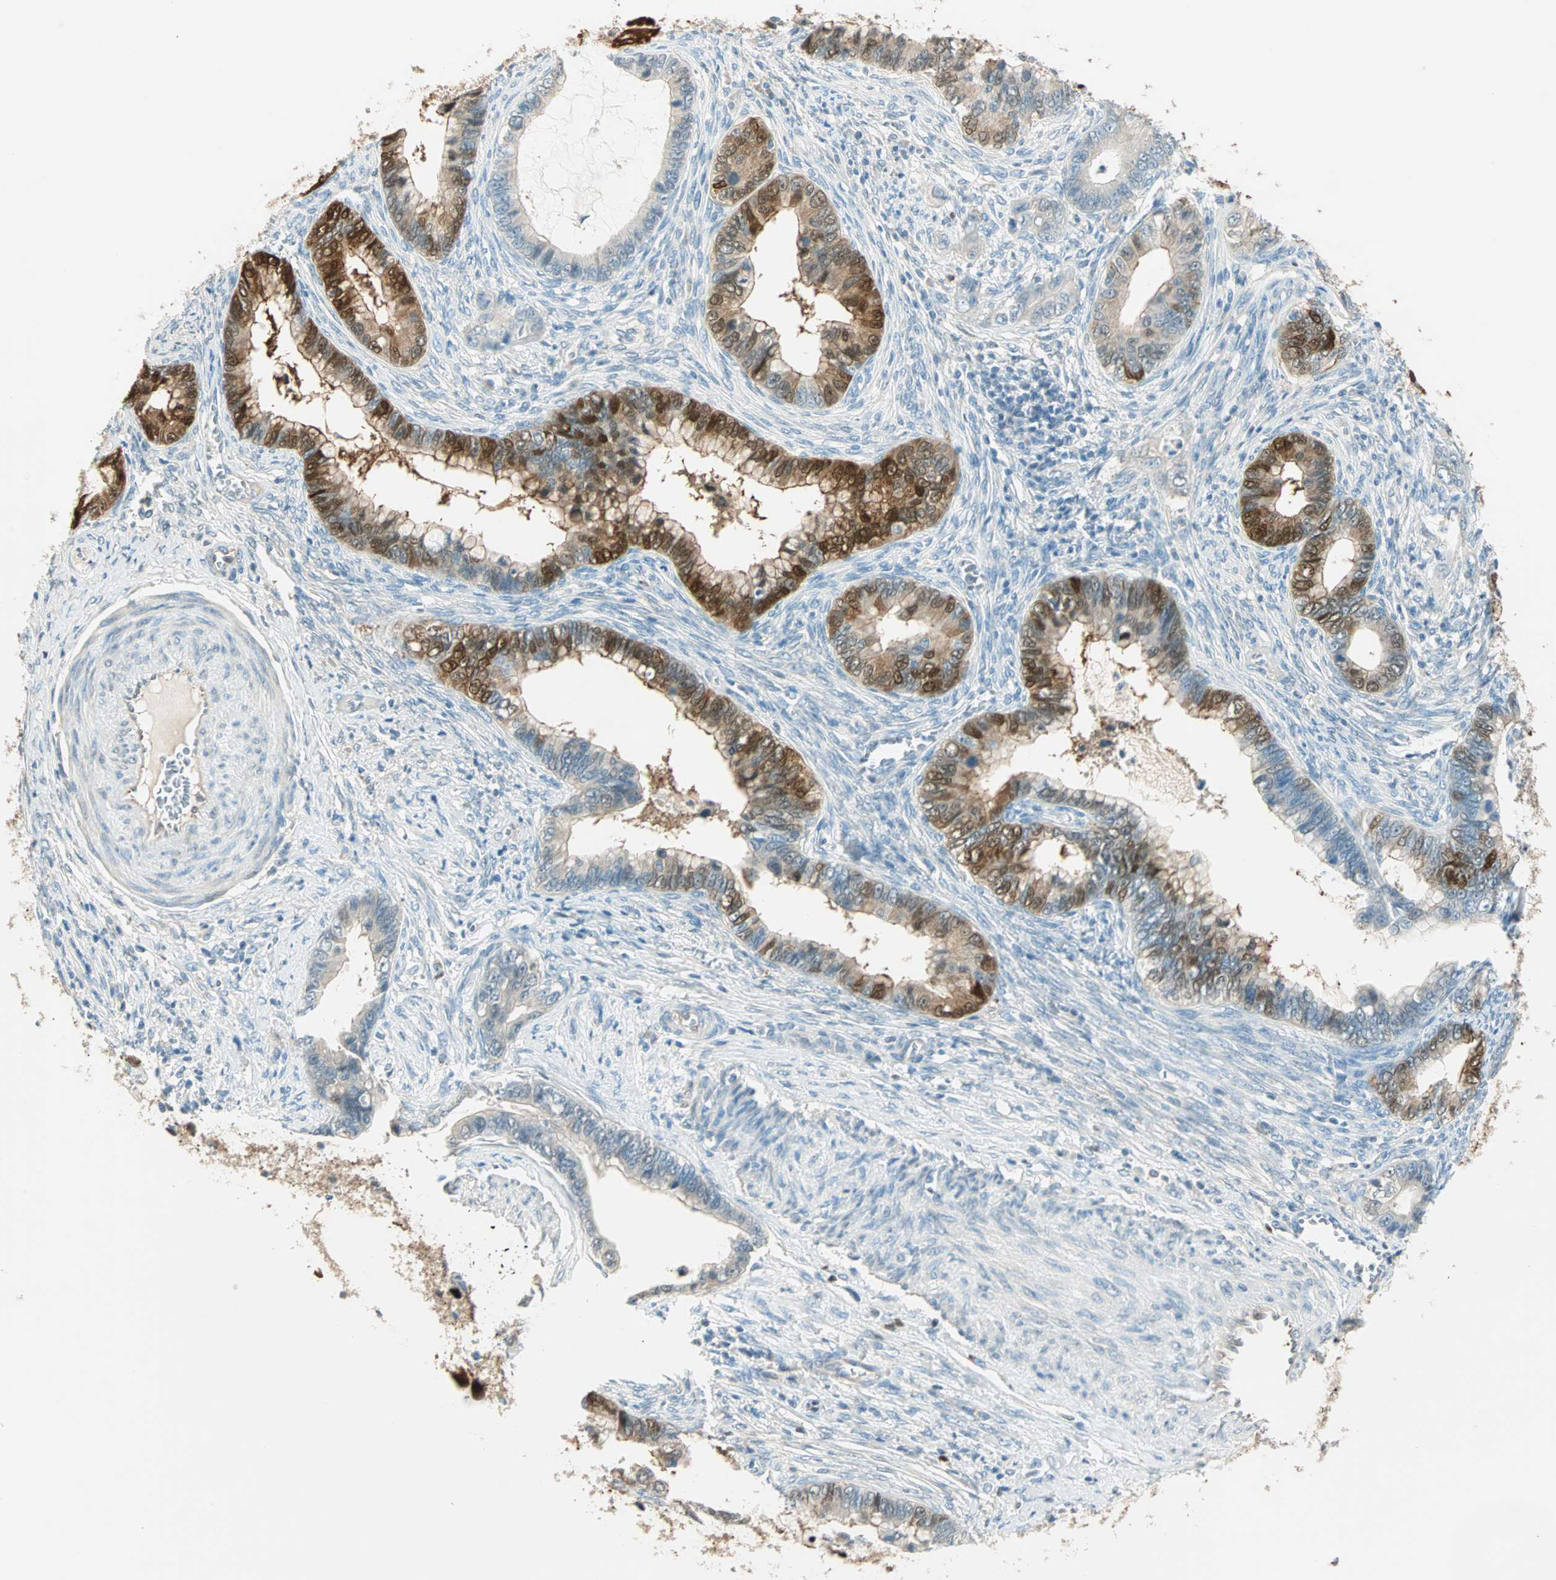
{"staining": {"intensity": "strong", "quantity": "25%-75%", "location": "cytoplasmic/membranous,nuclear"}, "tissue": "cervical cancer", "cell_type": "Tumor cells", "image_type": "cancer", "snomed": [{"axis": "morphology", "description": "Adenocarcinoma, NOS"}, {"axis": "topography", "description": "Cervix"}], "caption": "Cervical cancer stained for a protein displays strong cytoplasmic/membranous and nuclear positivity in tumor cells.", "gene": "S100A1", "patient": {"sex": "female", "age": 44}}